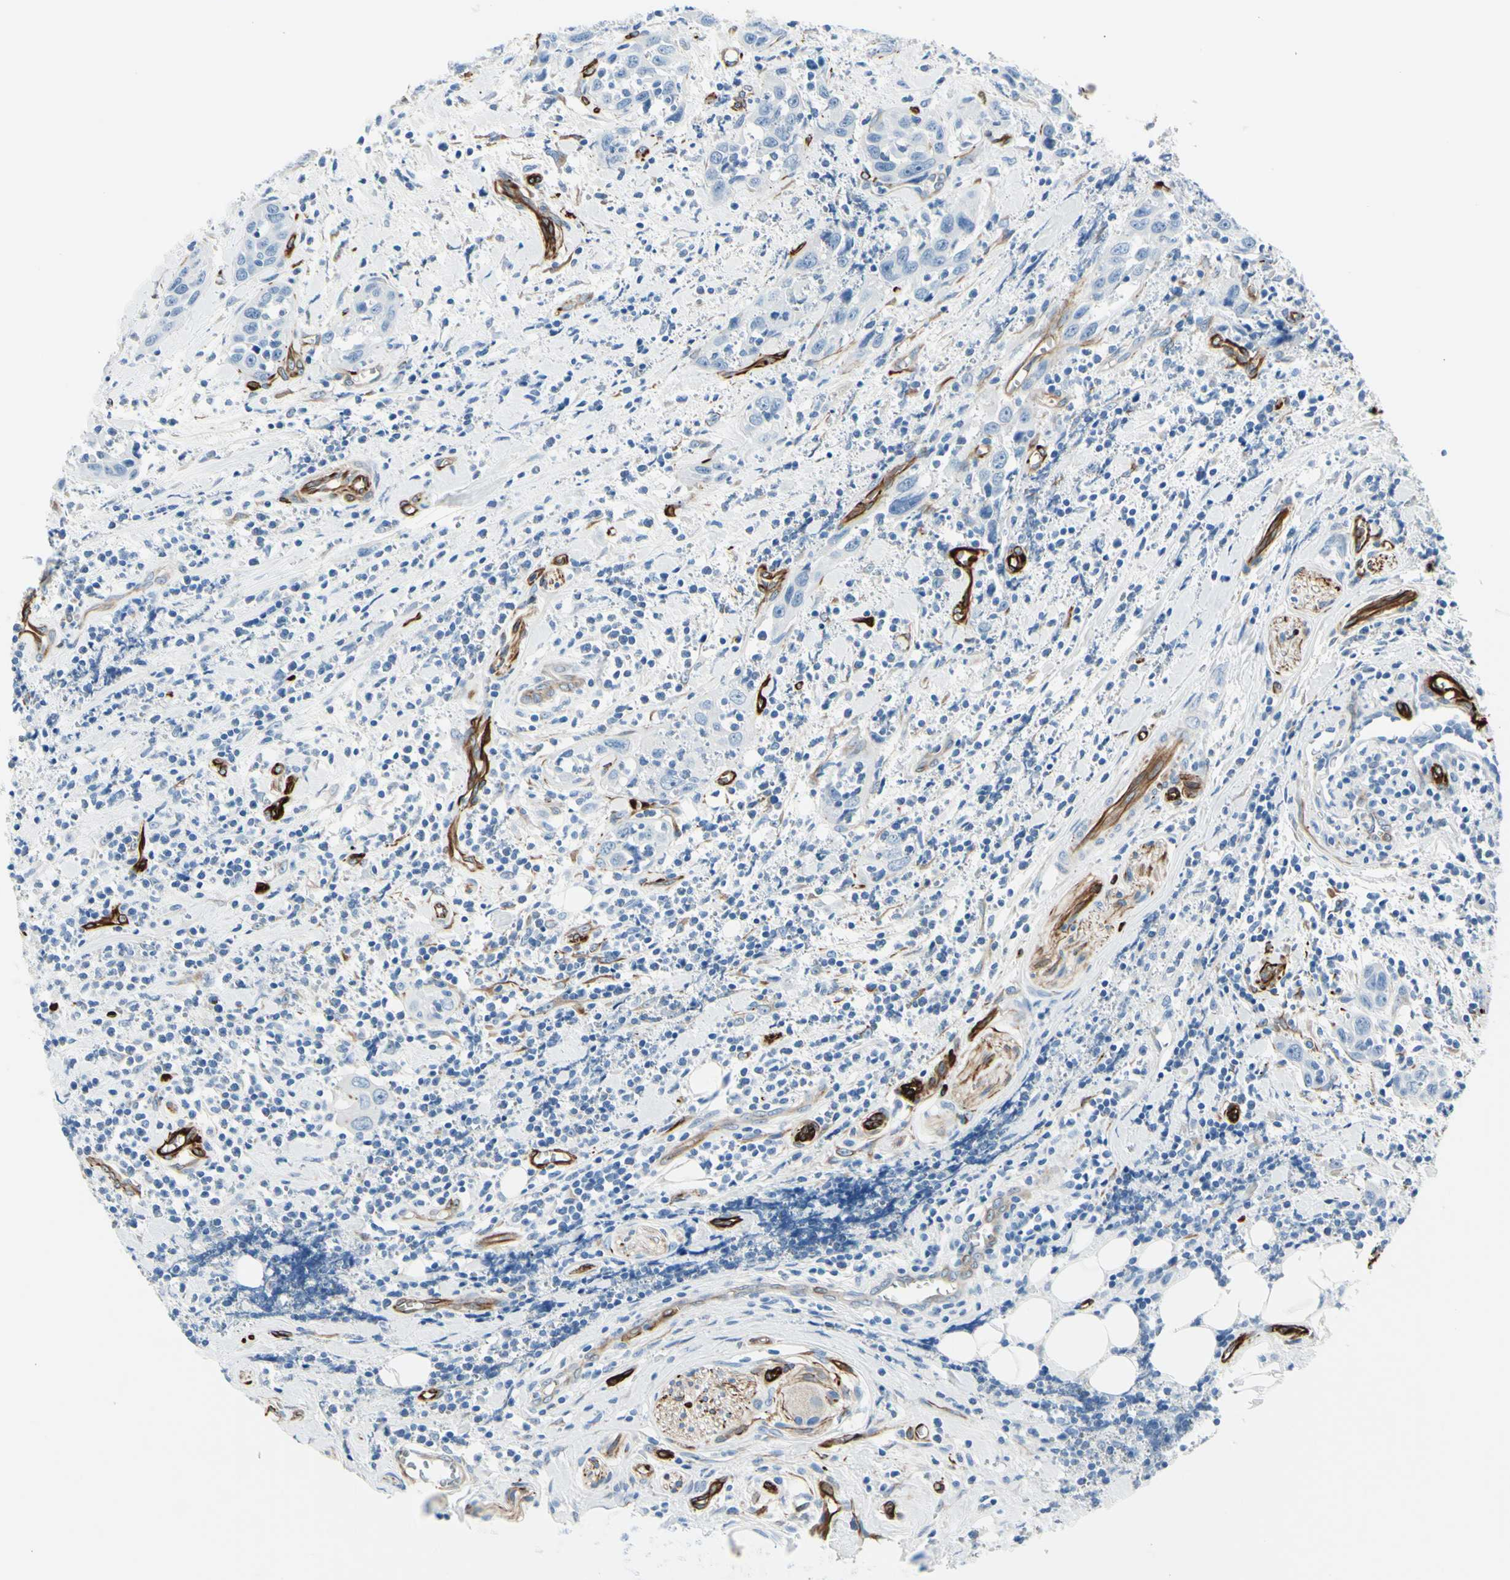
{"staining": {"intensity": "negative", "quantity": "none", "location": "none"}, "tissue": "head and neck cancer", "cell_type": "Tumor cells", "image_type": "cancer", "snomed": [{"axis": "morphology", "description": "Squamous cell carcinoma, NOS"}, {"axis": "topography", "description": "Oral tissue"}, {"axis": "topography", "description": "Head-Neck"}], "caption": "Immunohistochemistry (IHC) micrograph of neoplastic tissue: human head and neck squamous cell carcinoma stained with DAB exhibits no significant protein expression in tumor cells. (Immunohistochemistry, brightfield microscopy, high magnification).", "gene": "PTH2R", "patient": {"sex": "female", "age": 50}}